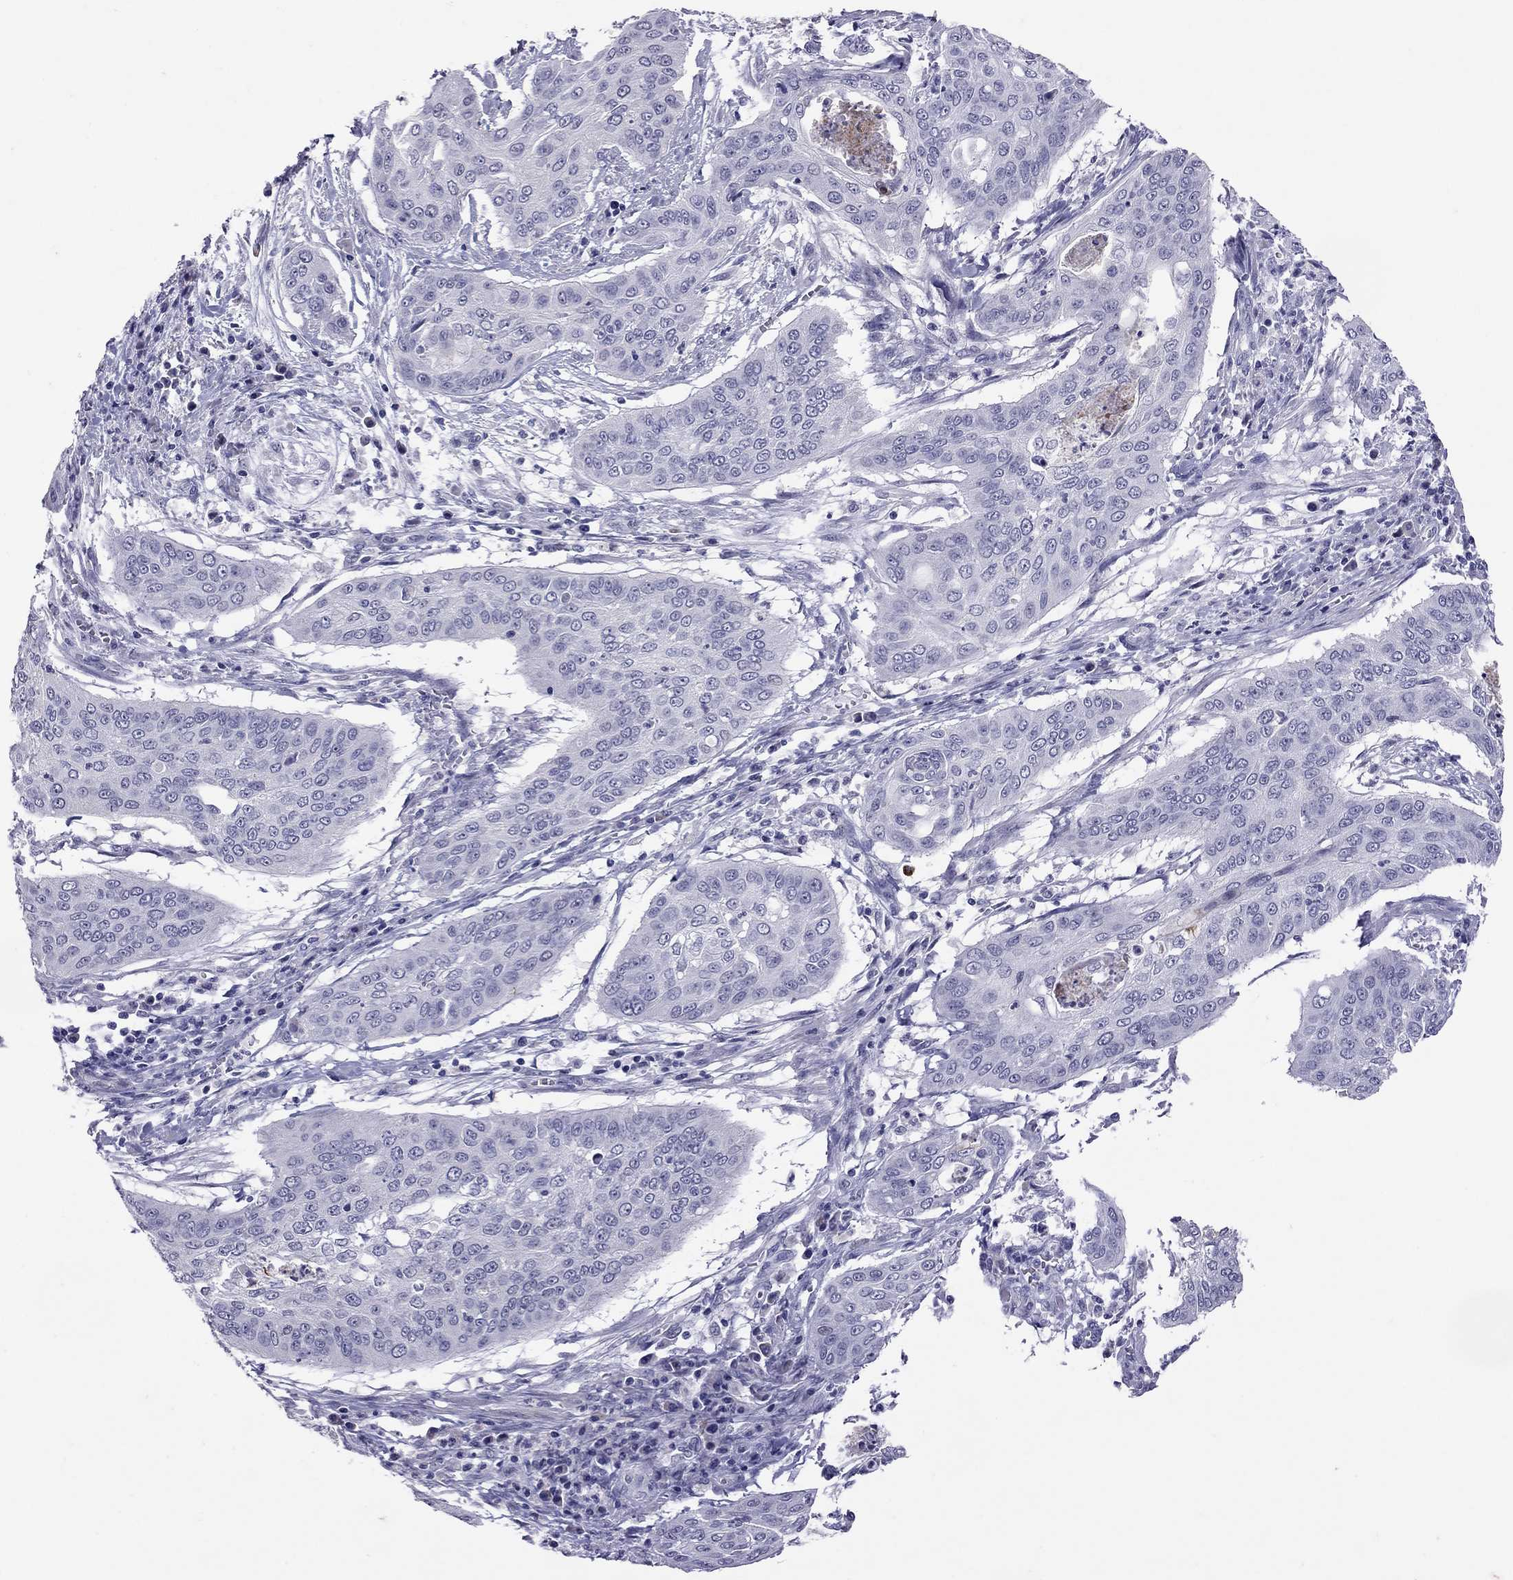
{"staining": {"intensity": "negative", "quantity": "none", "location": "none"}, "tissue": "cervical cancer", "cell_type": "Tumor cells", "image_type": "cancer", "snomed": [{"axis": "morphology", "description": "Squamous cell carcinoma, NOS"}, {"axis": "topography", "description": "Cervix"}], "caption": "Tumor cells are negative for protein expression in human cervical squamous cell carcinoma.", "gene": "SLAMF1", "patient": {"sex": "female", "age": 39}}